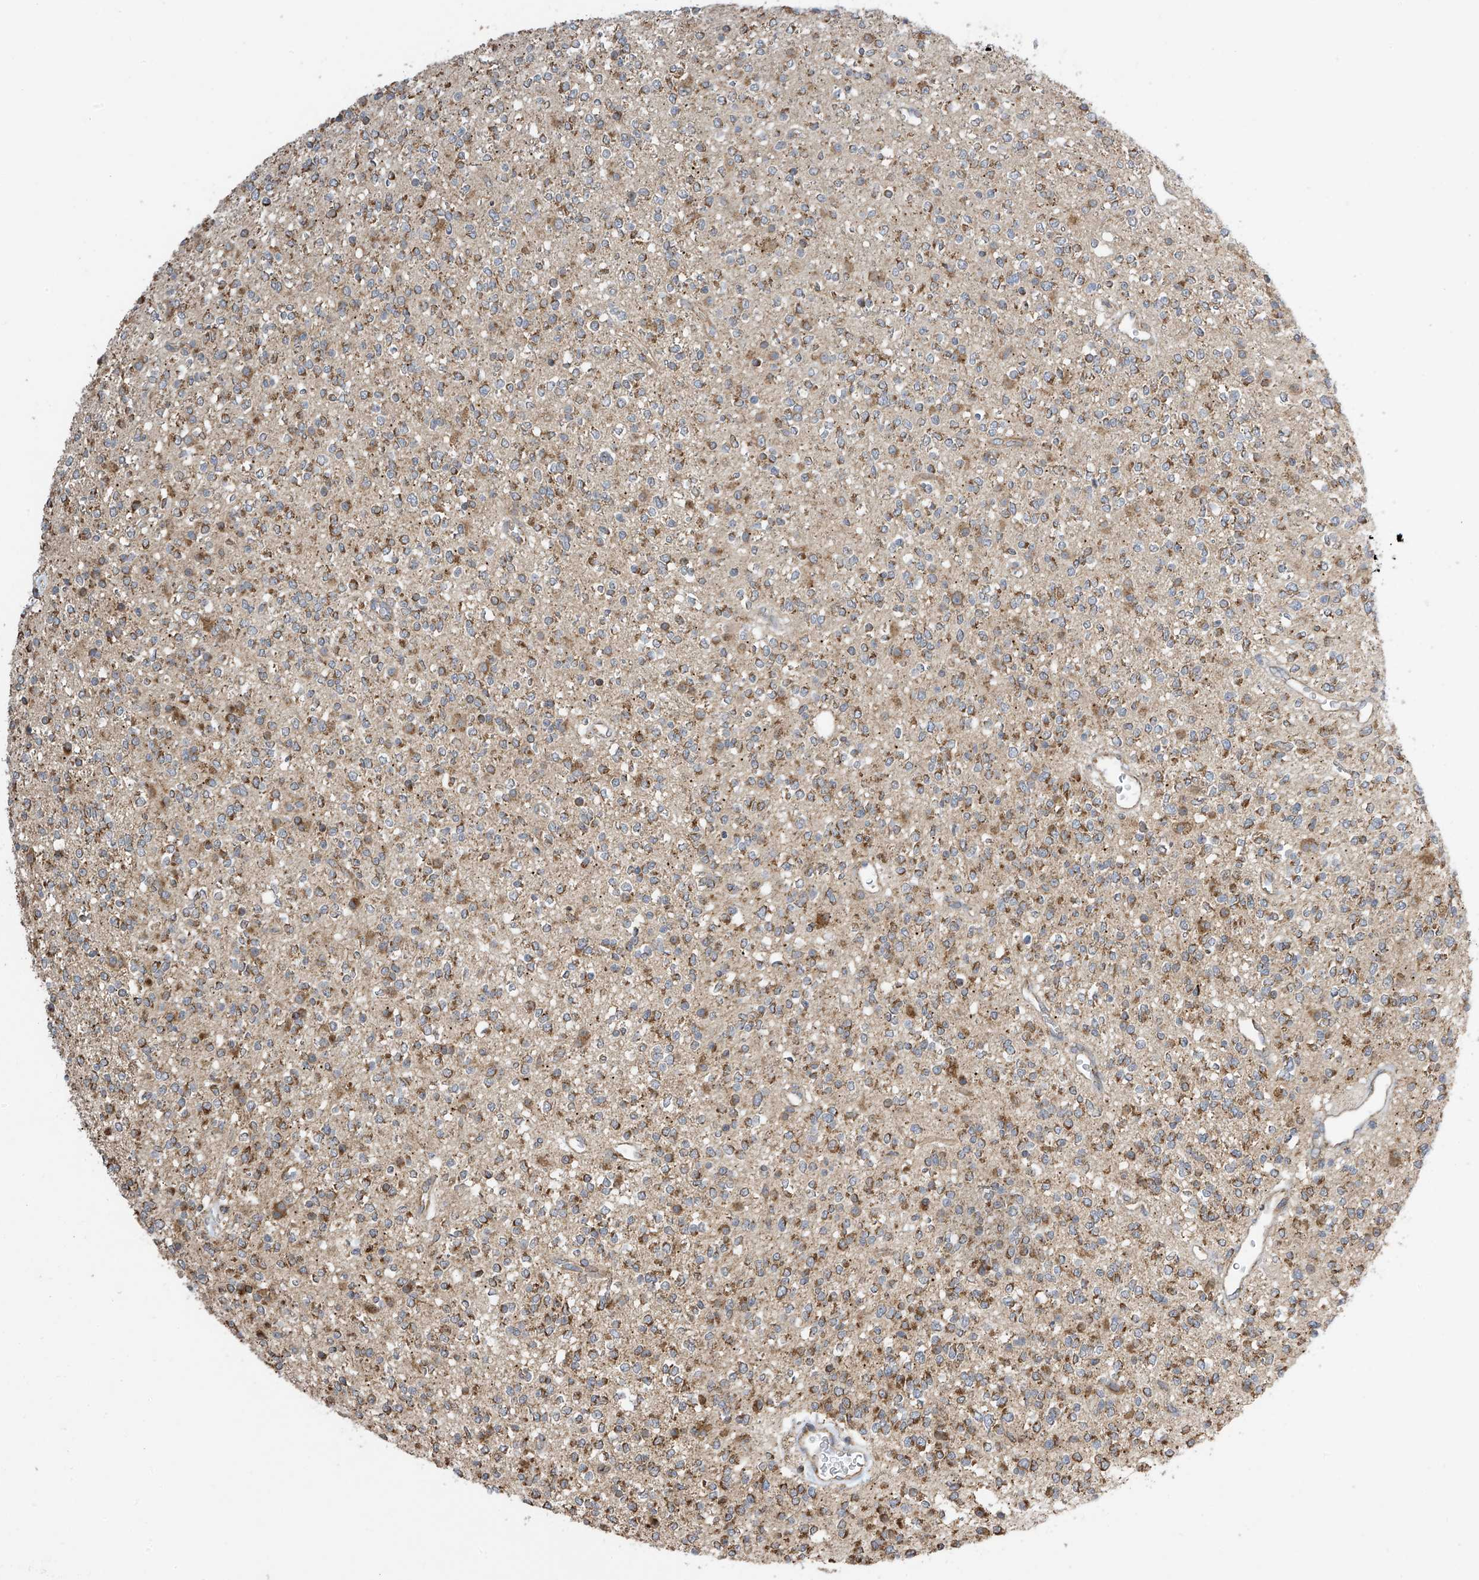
{"staining": {"intensity": "moderate", "quantity": ">75%", "location": "cytoplasmic/membranous"}, "tissue": "glioma", "cell_type": "Tumor cells", "image_type": "cancer", "snomed": [{"axis": "morphology", "description": "Glioma, malignant, High grade"}, {"axis": "topography", "description": "Brain"}], "caption": "Approximately >75% of tumor cells in human glioma display moderate cytoplasmic/membranous protein positivity as visualized by brown immunohistochemical staining.", "gene": "PNPT1", "patient": {"sex": "male", "age": 34}}